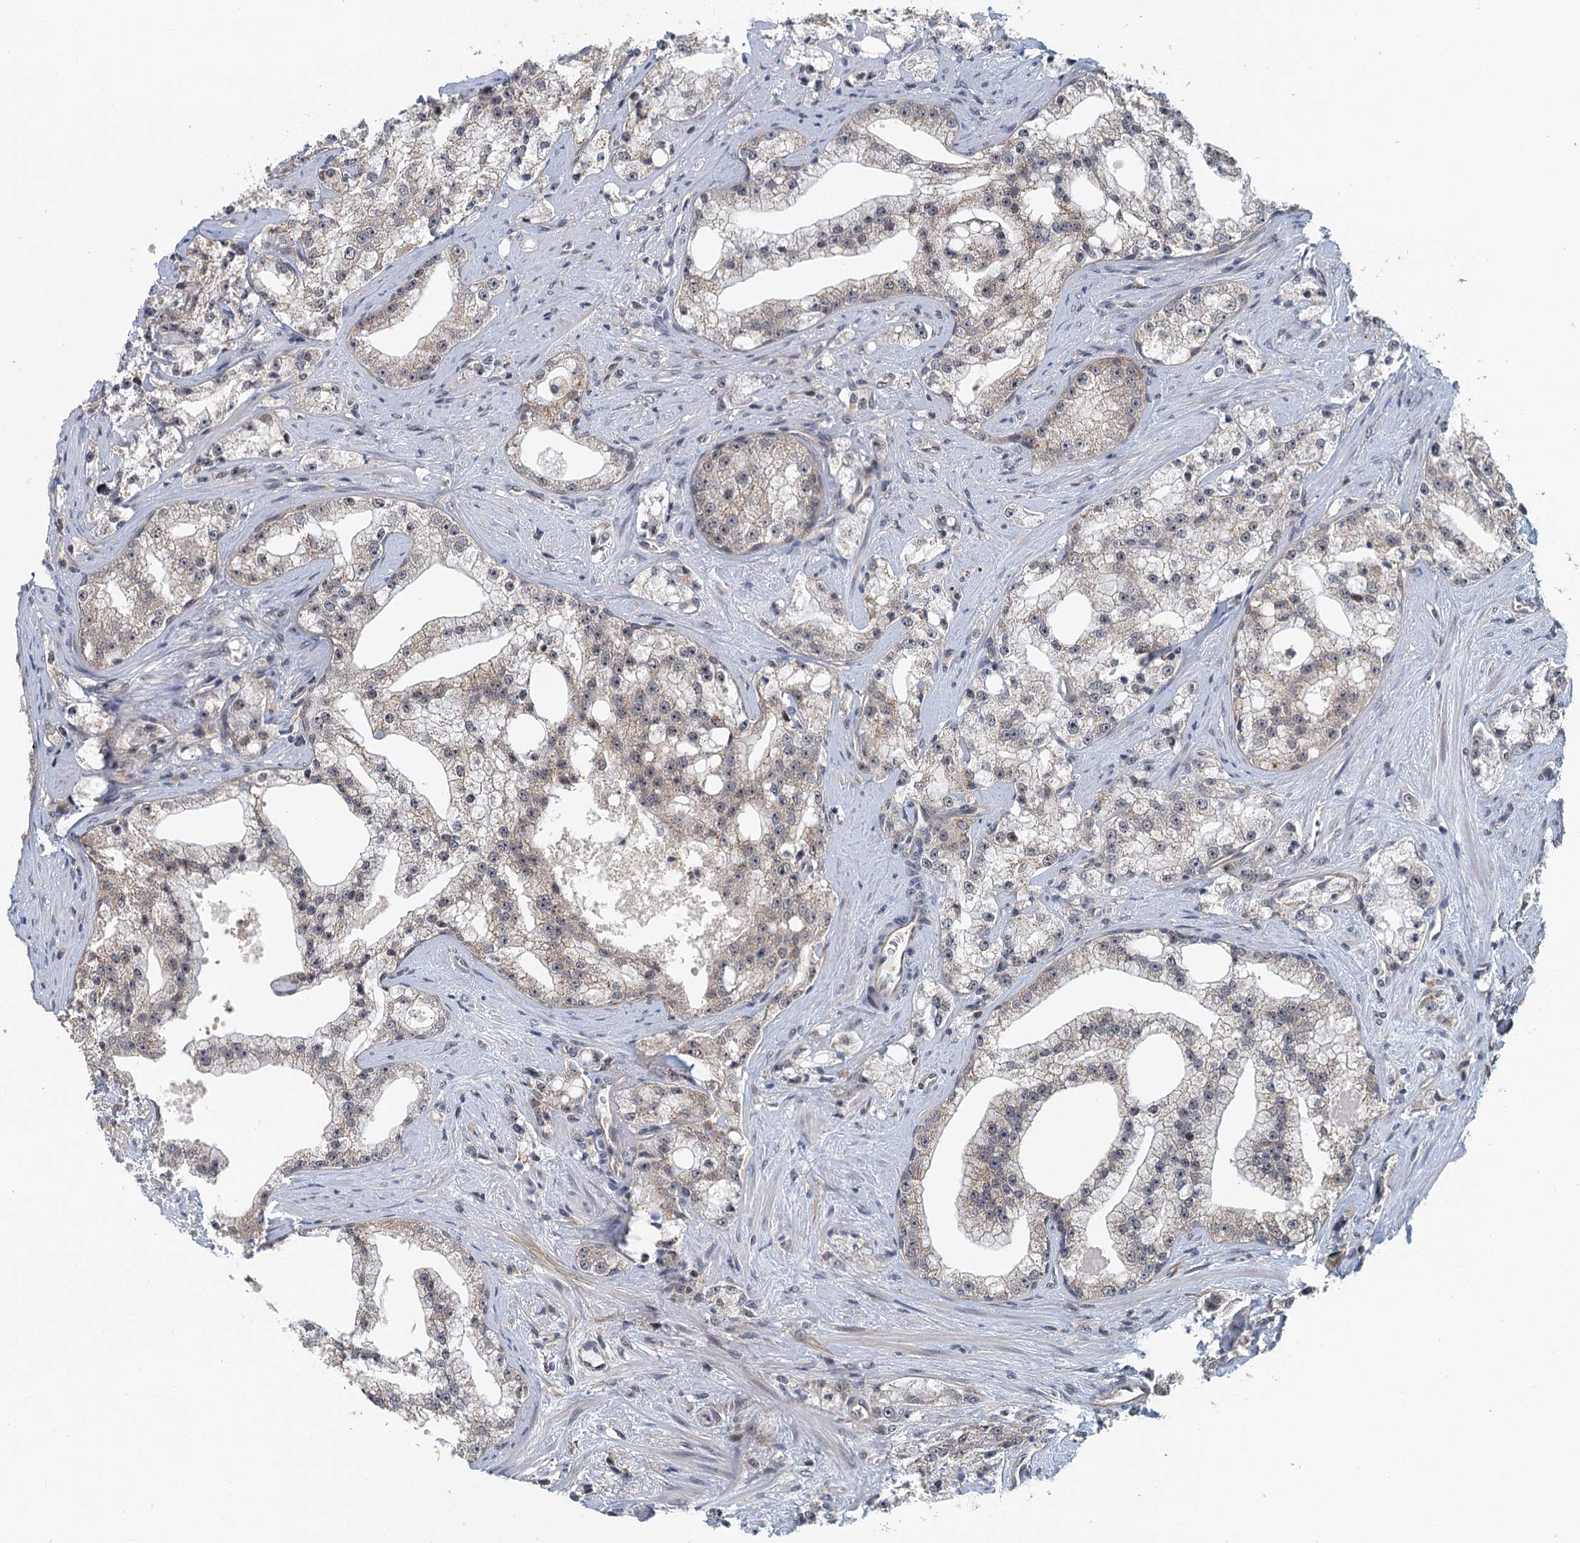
{"staining": {"intensity": "weak", "quantity": "<25%", "location": "cytoplasmic/membranous,nuclear"}, "tissue": "prostate cancer", "cell_type": "Tumor cells", "image_type": "cancer", "snomed": [{"axis": "morphology", "description": "Adenocarcinoma, High grade"}, {"axis": "topography", "description": "Prostate"}], "caption": "Micrograph shows no protein expression in tumor cells of prostate cancer tissue.", "gene": "TAS2R42", "patient": {"sex": "male", "age": 64}}